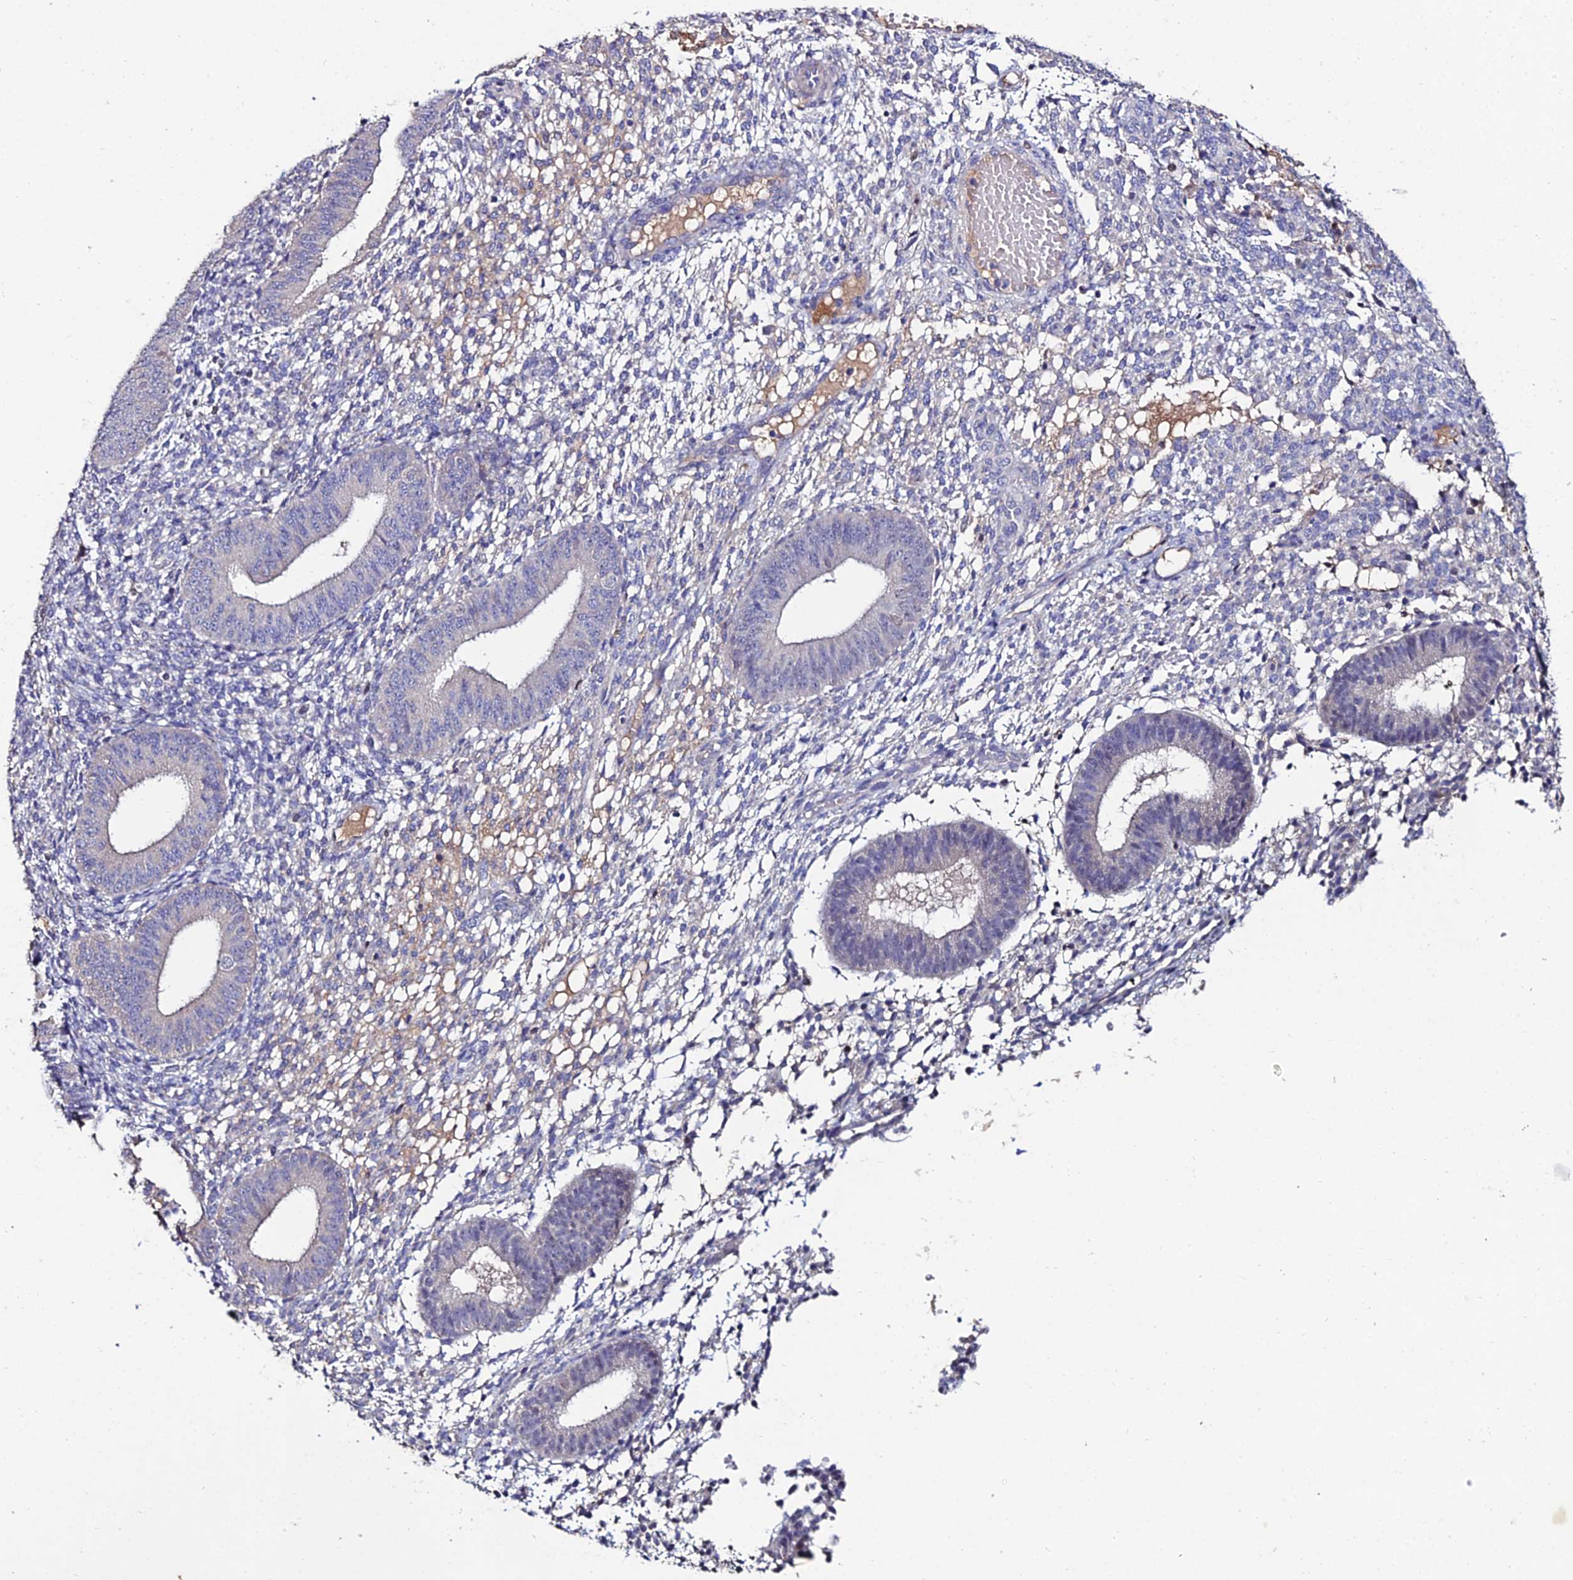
{"staining": {"intensity": "negative", "quantity": "none", "location": "none"}, "tissue": "endometrium", "cell_type": "Cells in endometrial stroma", "image_type": "normal", "snomed": [{"axis": "morphology", "description": "Normal tissue, NOS"}, {"axis": "topography", "description": "Endometrium"}], "caption": "Benign endometrium was stained to show a protein in brown. There is no significant expression in cells in endometrial stroma. The staining was performed using DAB to visualize the protein expression in brown, while the nuclei were stained in blue with hematoxylin (Magnification: 20x).", "gene": "ESRRG", "patient": {"sex": "female", "age": 49}}